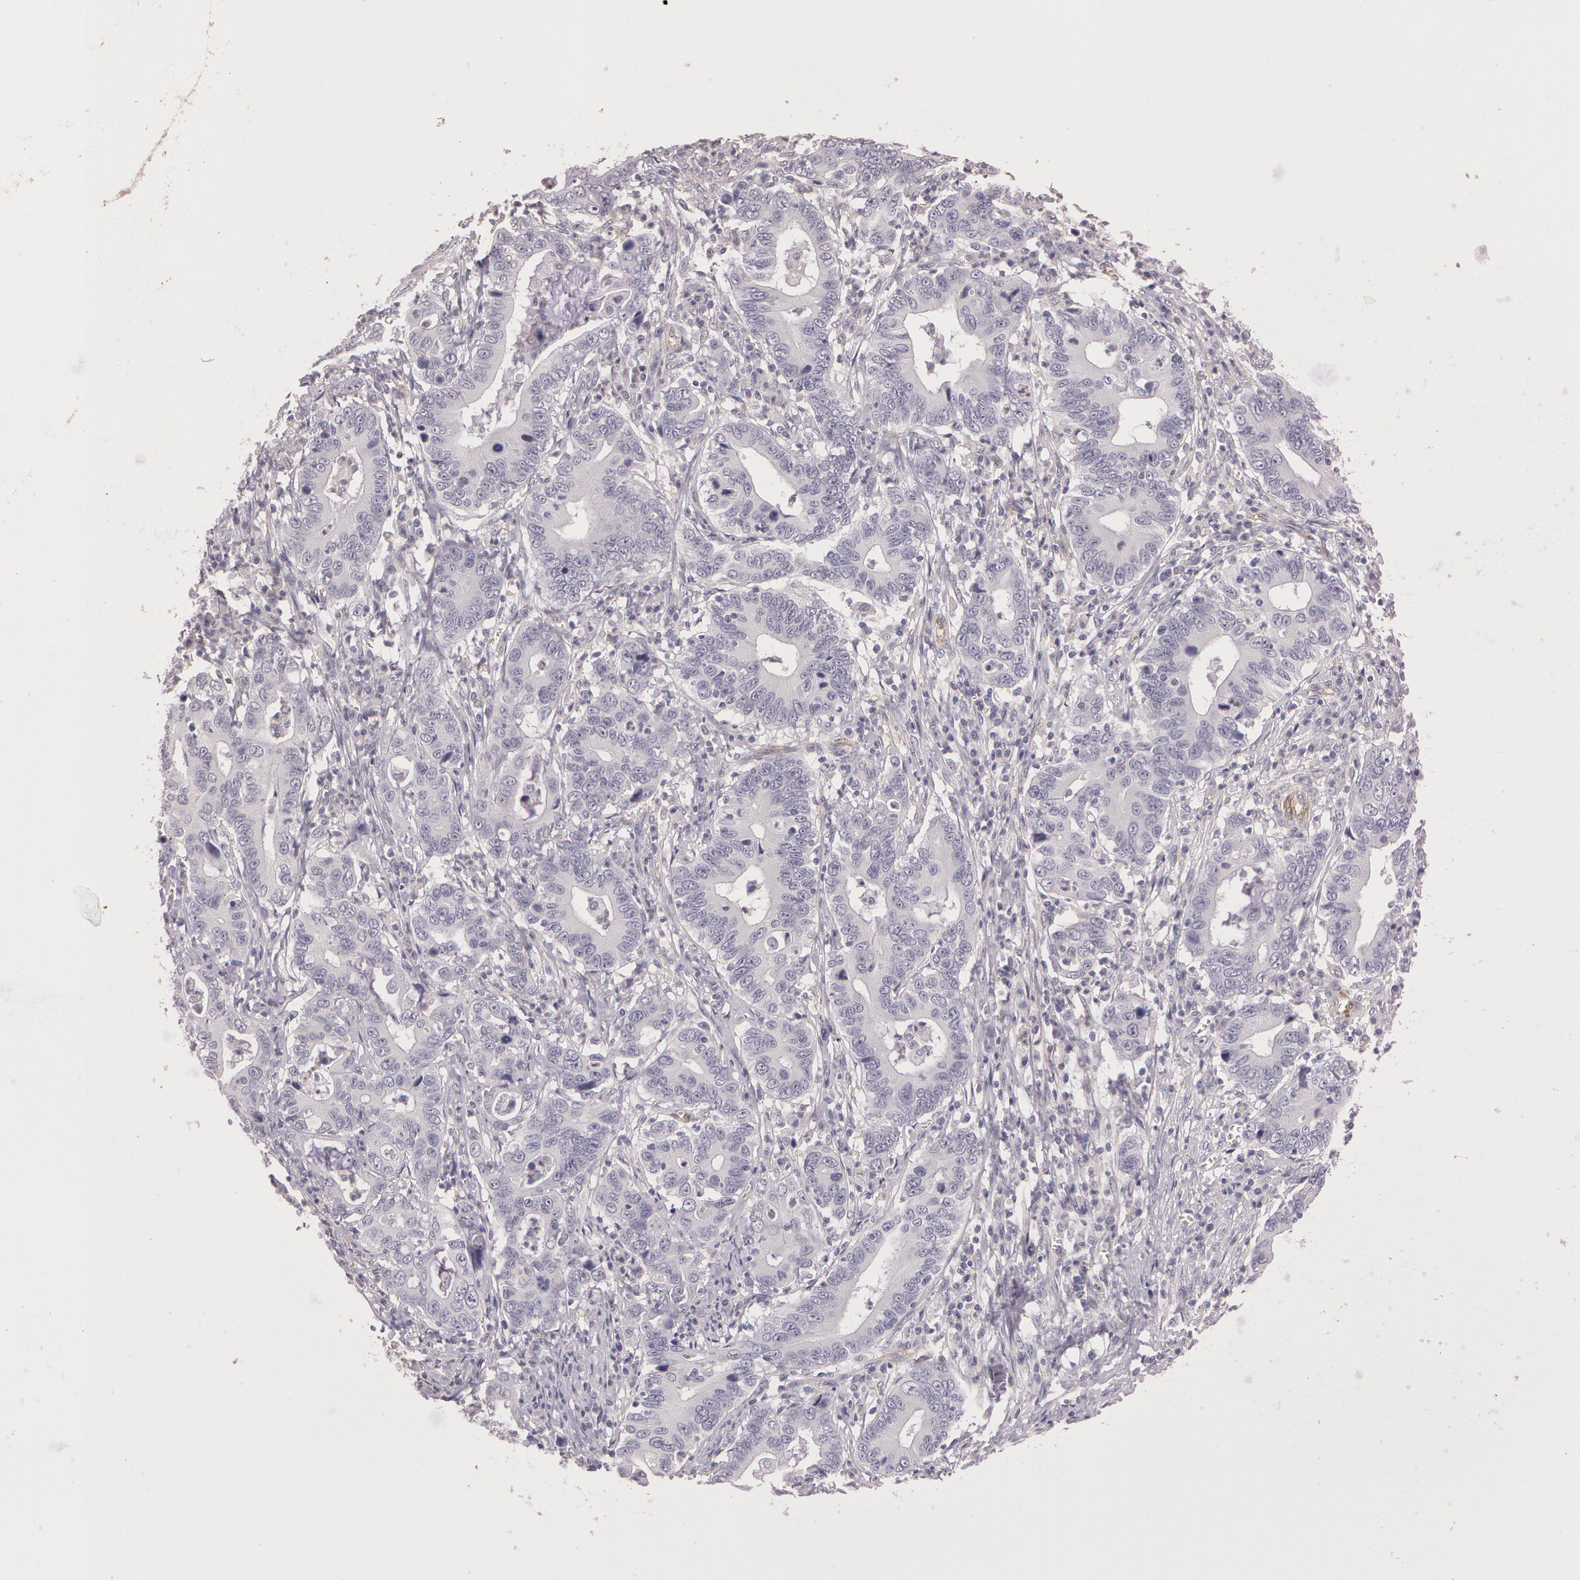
{"staining": {"intensity": "negative", "quantity": "none", "location": "none"}, "tissue": "stomach cancer", "cell_type": "Tumor cells", "image_type": "cancer", "snomed": [{"axis": "morphology", "description": "Adenocarcinoma, NOS"}, {"axis": "topography", "description": "Stomach, upper"}], "caption": "Tumor cells are negative for protein expression in human stomach cancer (adenocarcinoma).", "gene": "G2E3", "patient": {"sex": "male", "age": 63}}